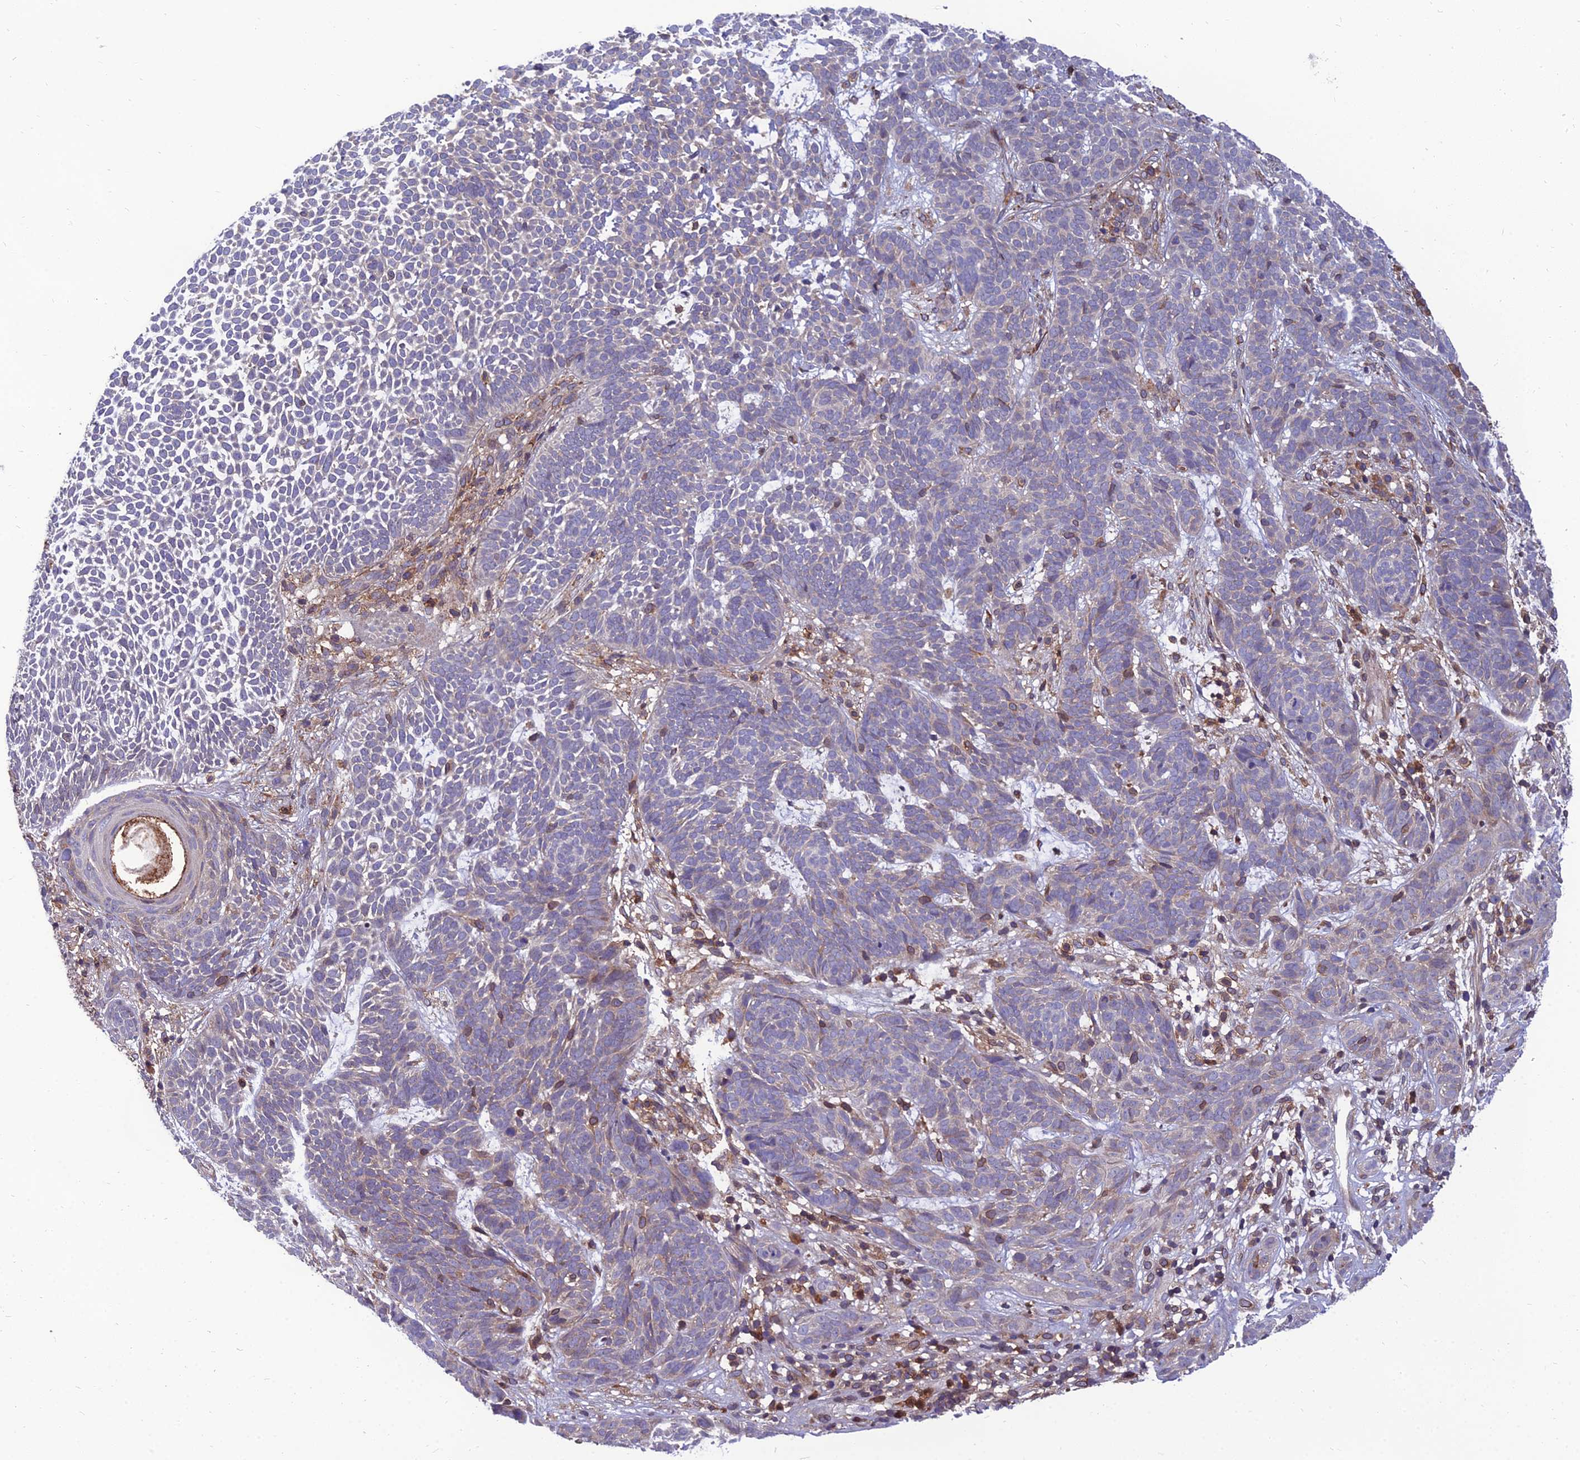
{"staining": {"intensity": "negative", "quantity": "none", "location": "none"}, "tissue": "skin cancer", "cell_type": "Tumor cells", "image_type": "cancer", "snomed": [{"axis": "morphology", "description": "Basal cell carcinoma"}, {"axis": "topography", "description": "Skin"}], "caption": "The IHC micrograph has no significant staining in tumor cells of skin cancer (basal cell carcinoma) tissue.", "gene": "UMAD1", "patient": {"sex": "female", "age": 78}}